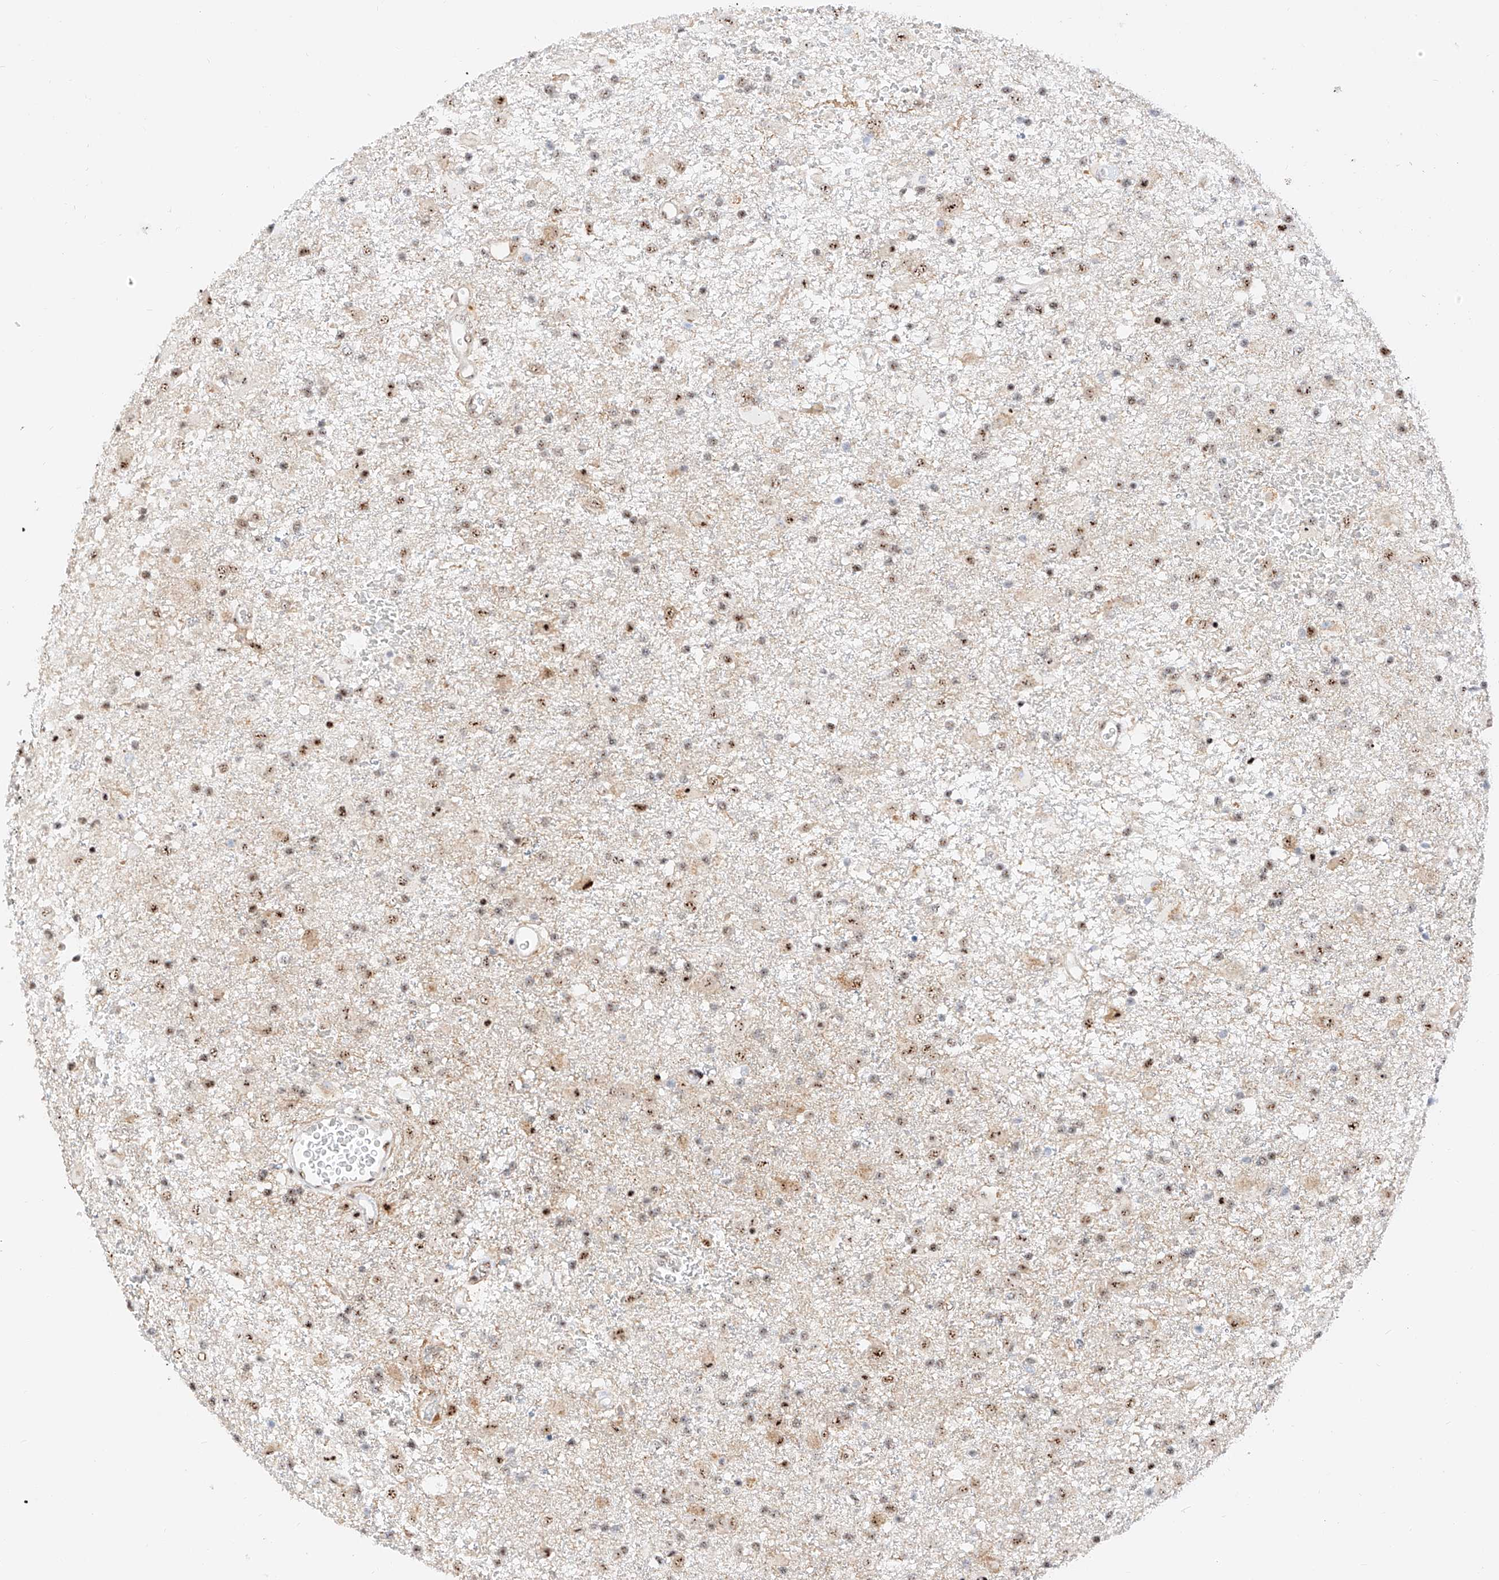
{"staining": {"intensity": "moderate", "quantity": ">75%", "location": "nuclear"}, "tissue": "glioma", "cell_type": "Tumor cells", "image_type": "cancer", "snomed": [{"axis": "morphology", "description": "Glioma, malignant, Low grade"}, {"axis": "topography", "description": "Brain"}], "caption": "Immunohistochemical staining of glioma exhibits medium levels of moderate nuclear protein staining in approximately >75% of tumor cells.", "gene": "ATXN7L2", "patient": {"sex": "male", "age": 65}}